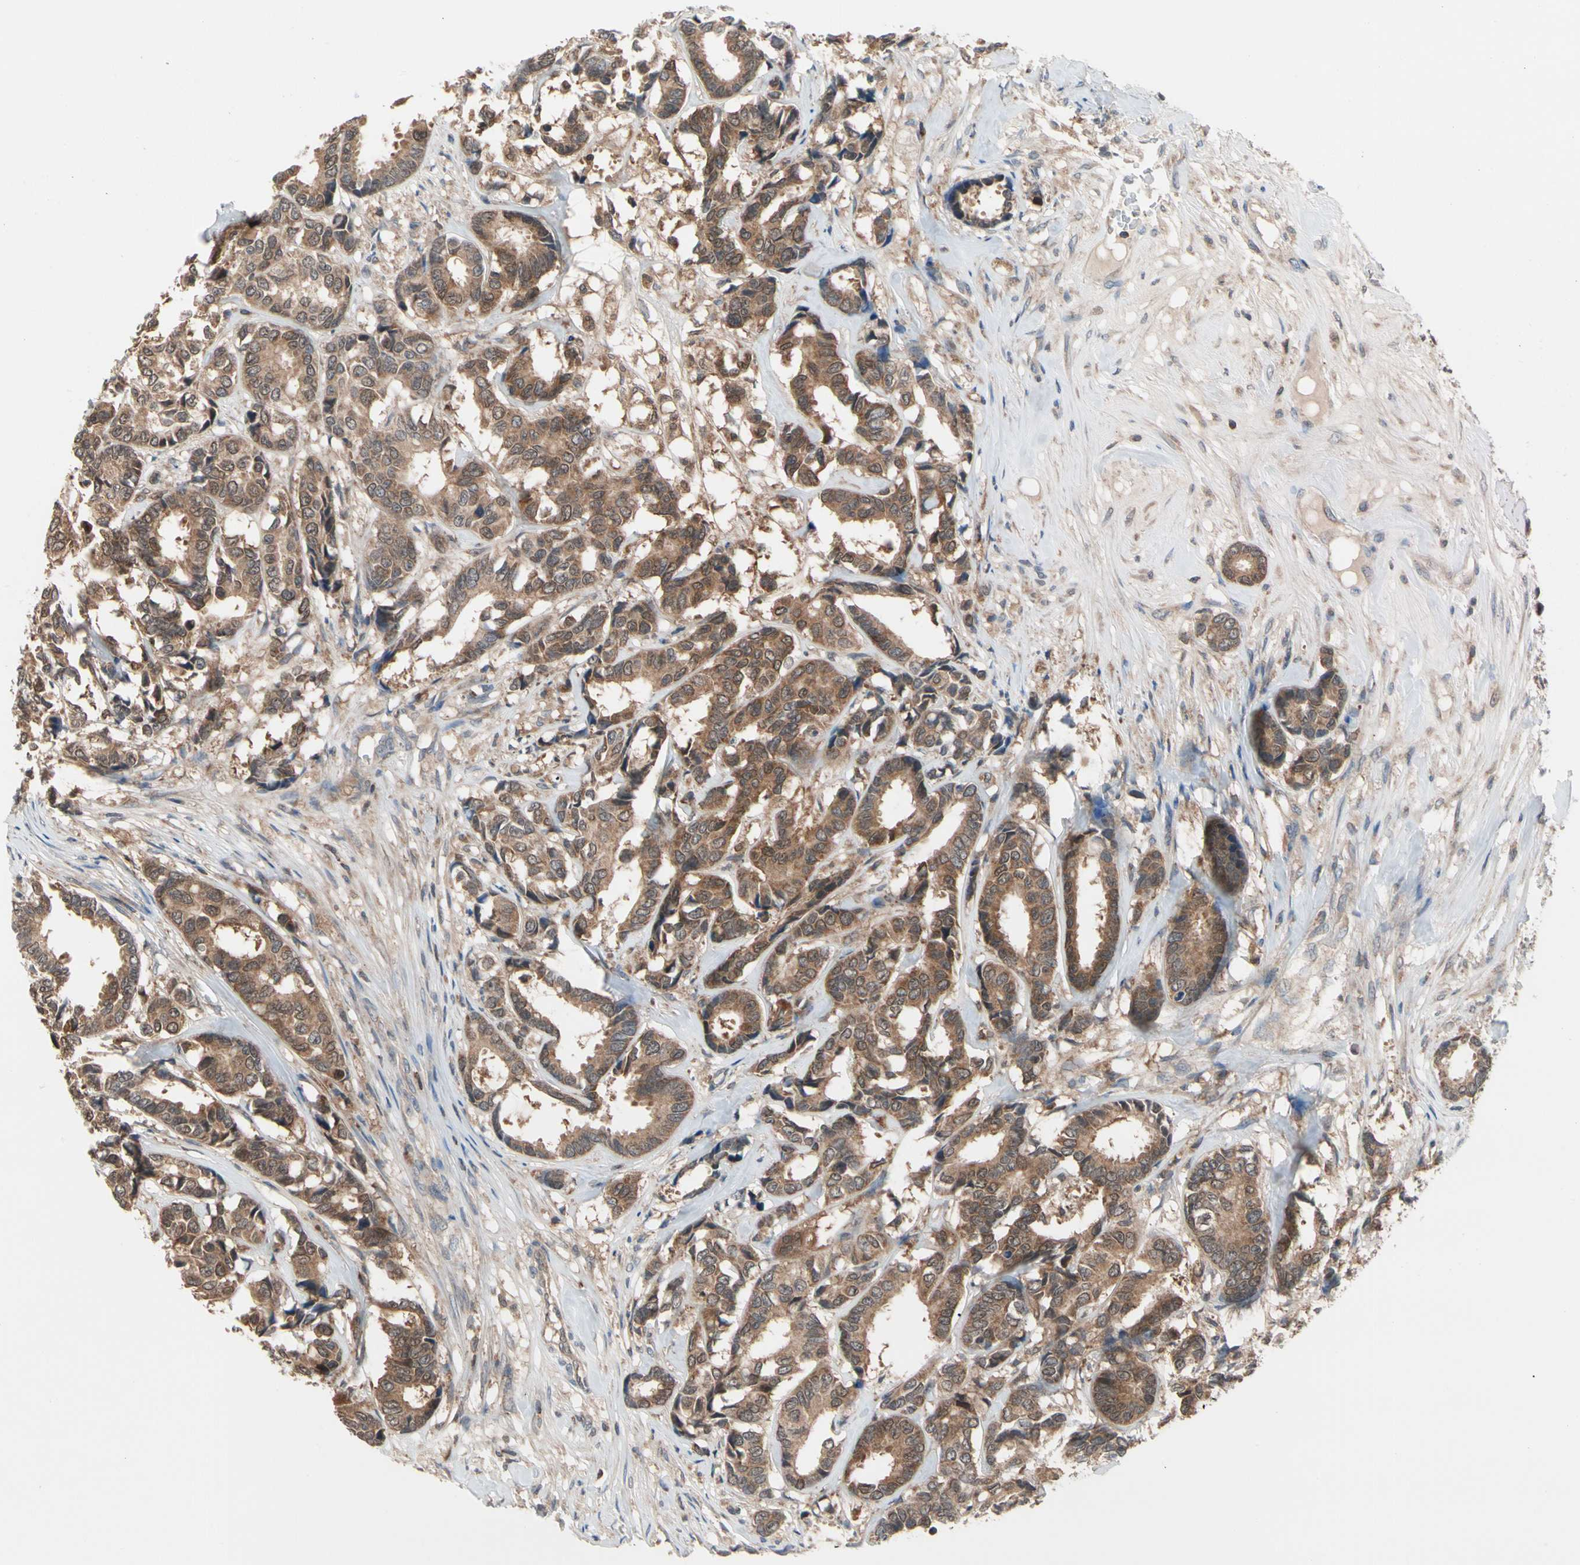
{"staining": {"intensity": "moderate", "quantity": ">75%", "location": "cytoplasmic/membranous"}, "tissue": "breast cancer", "cell_type": "Tumor cells", "image_type": "cancer", "snomed": [{"axis": "morphology", "description": "Duct carcinoma"}, {"axis": "topography", "description": "Breast"}], "caption": "Human breast infiltrating ductal carcinoma stained for a protein (brown) demonstrates moderate cytoplasmic/membranous positive positivity in about >75% of tumor cells.", "gene": "MTHFS", "patient": {"sex": "female", "age": 87}}